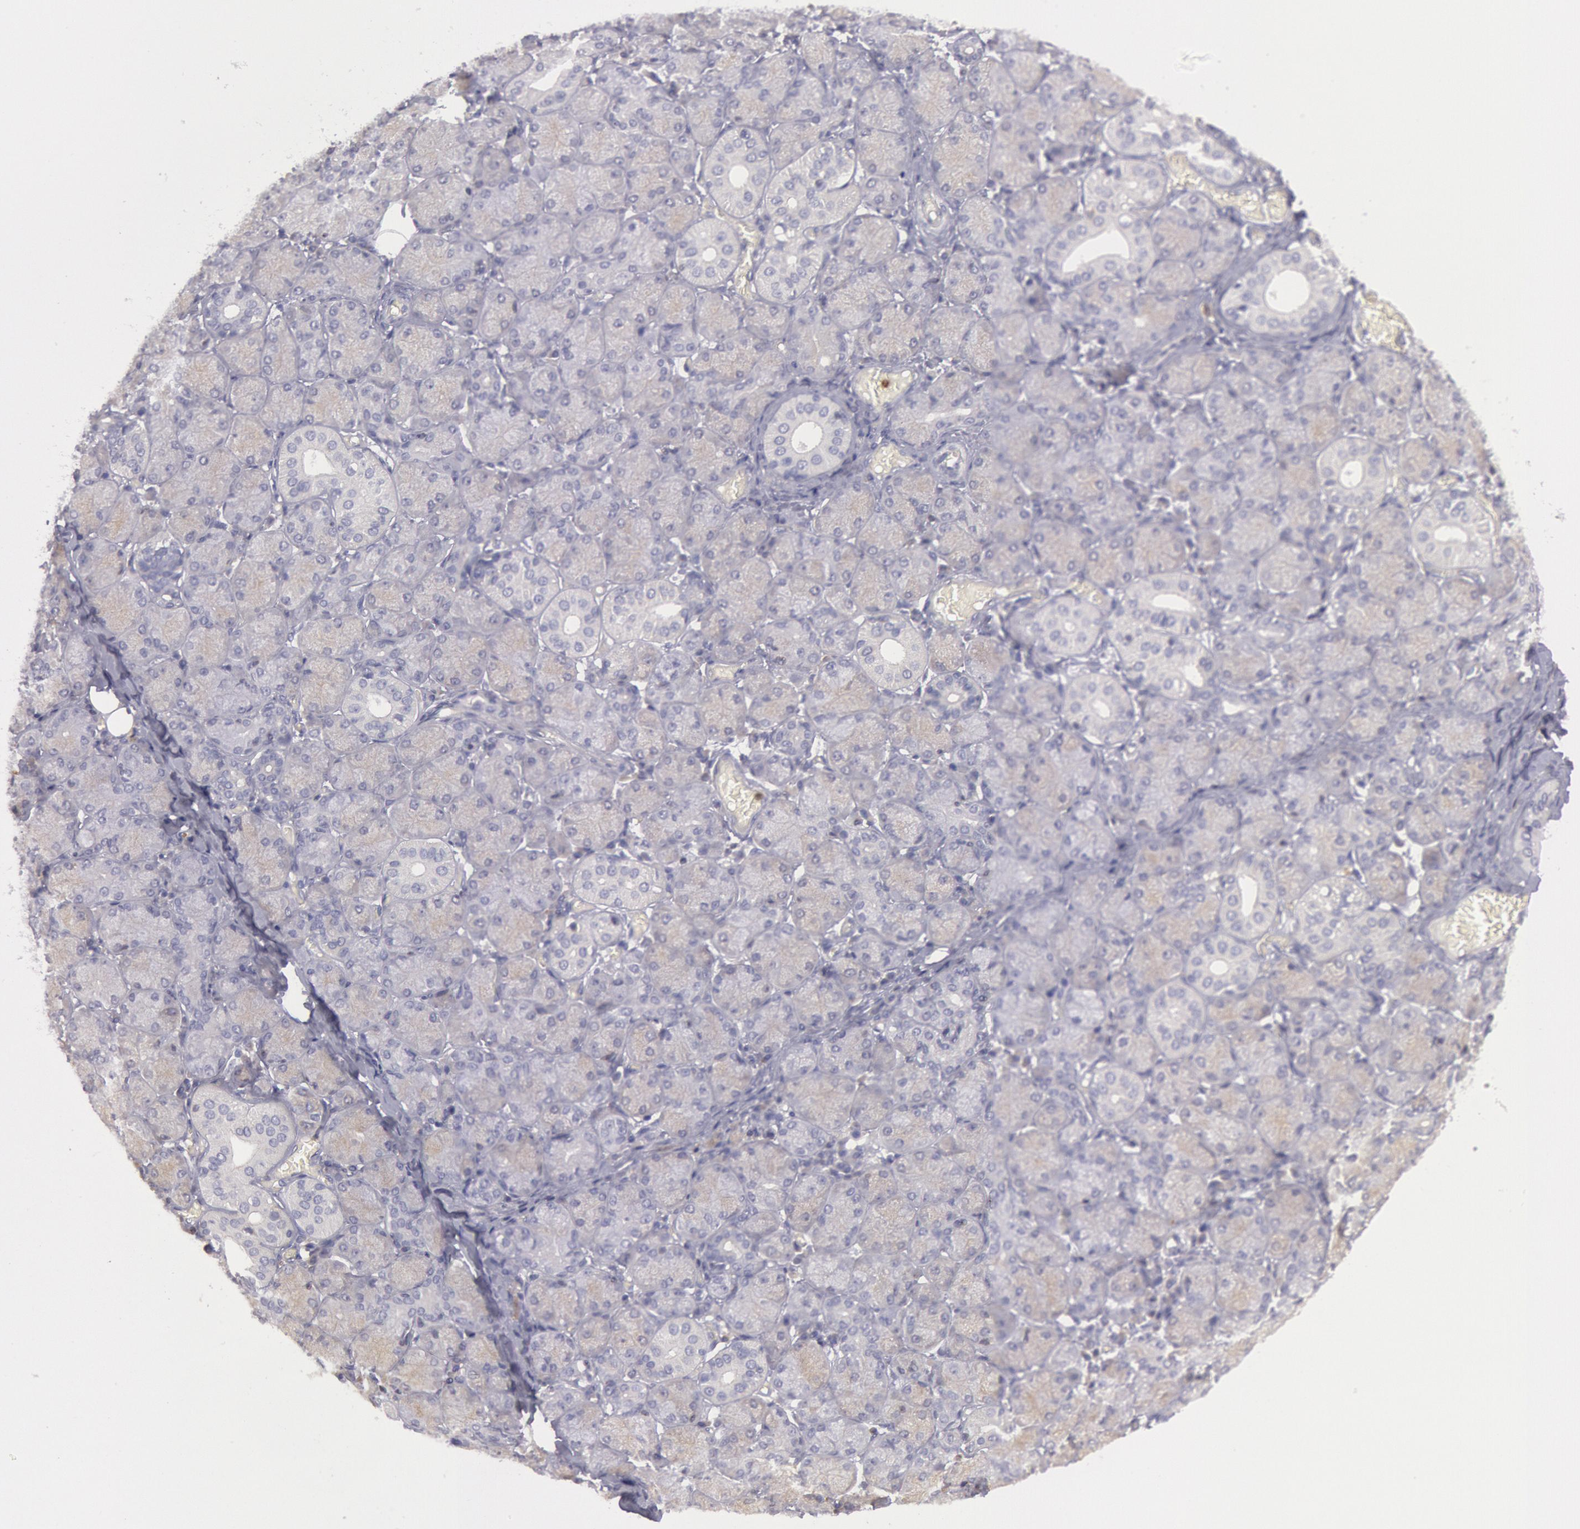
{"staining": {"intensity": "negative", "quantity": "none", "location": "none"}, "tissue": "salivary gland", "cell_type": "Glandular cells", "image_type": "normal", "snomed": [{"axis": "morphology", "description": "Normal tissue, NOS"}, {"axis": "topography", "description": "Salivary gland"}], "caption": "Immunohistochemistry (IHC) image of normal salivary gland stained for a protein (brown), which displays no expression in glandular cells. (Brightfield microscopy of DAB (3,3'-diaminobenzidine) immunohistochemistry at high magnification).", "gene": "RAB27A", "patient": {"sex": "female", "age": 24}}